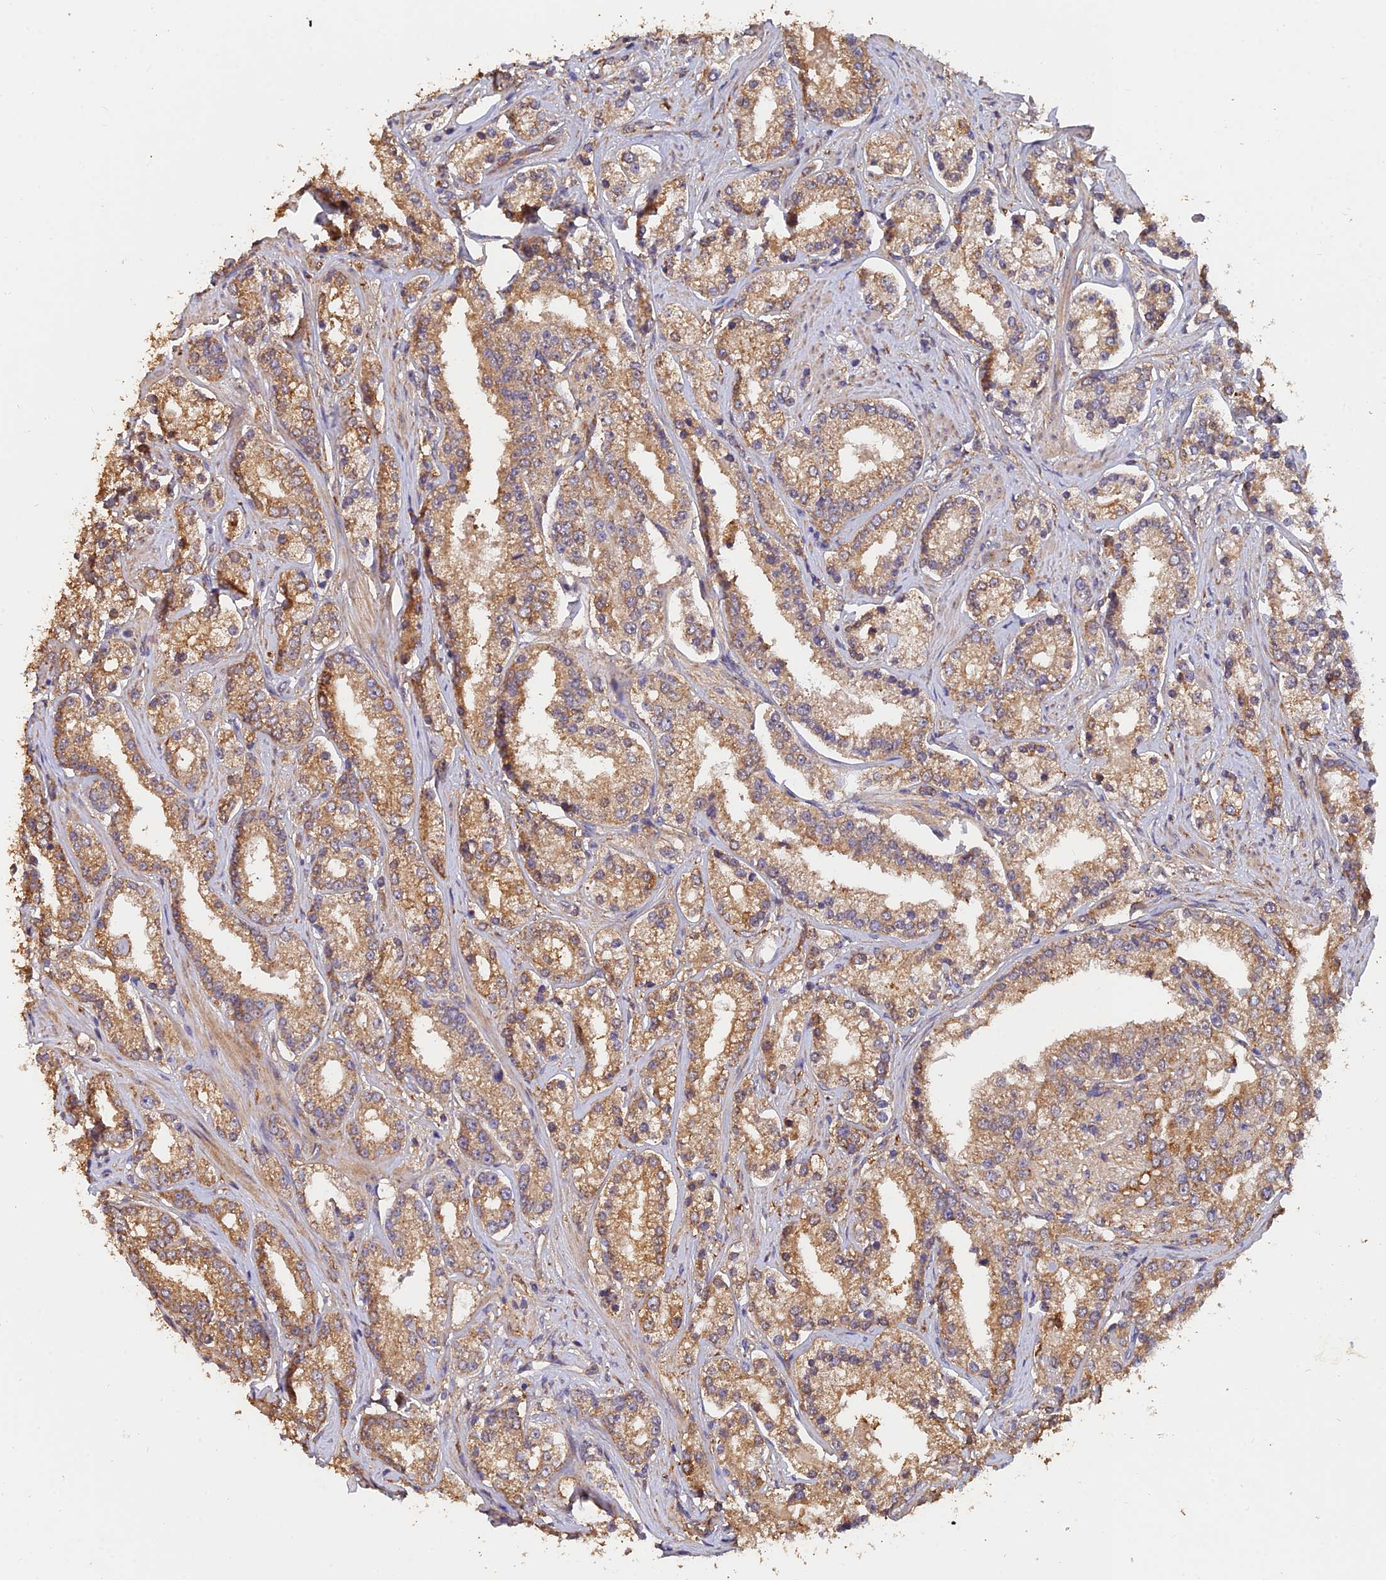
{"staining": {"intensity": "moderate", "quantity": ">75%", "location": "cytoplasmic/membranous"}, "tissue": "prostate cancer", "cell_type": "Tumor cells", "image_type": "cancer", "snomed": [{"axis": "morphology", "description": "Normal tissue, NOS"}, {"axis": "morphology", "description": "Adenocarcinoma, High grade"}, {"axis": "topography", "description": "Prostate"}], "caption": "Brown immunohistochemical staining in human adenocarcinoma (high-grade) (prostate) demonstrates moderate cytoplasmic/membranous staining in about >75% of tumor cells. The staining was performed using DAB, with brown indicating positive protein expression. Nuclei are stained blue with hematoxylin.", "gene": "SLC38A11", "patient": {"sex": "male", "age": 83}}